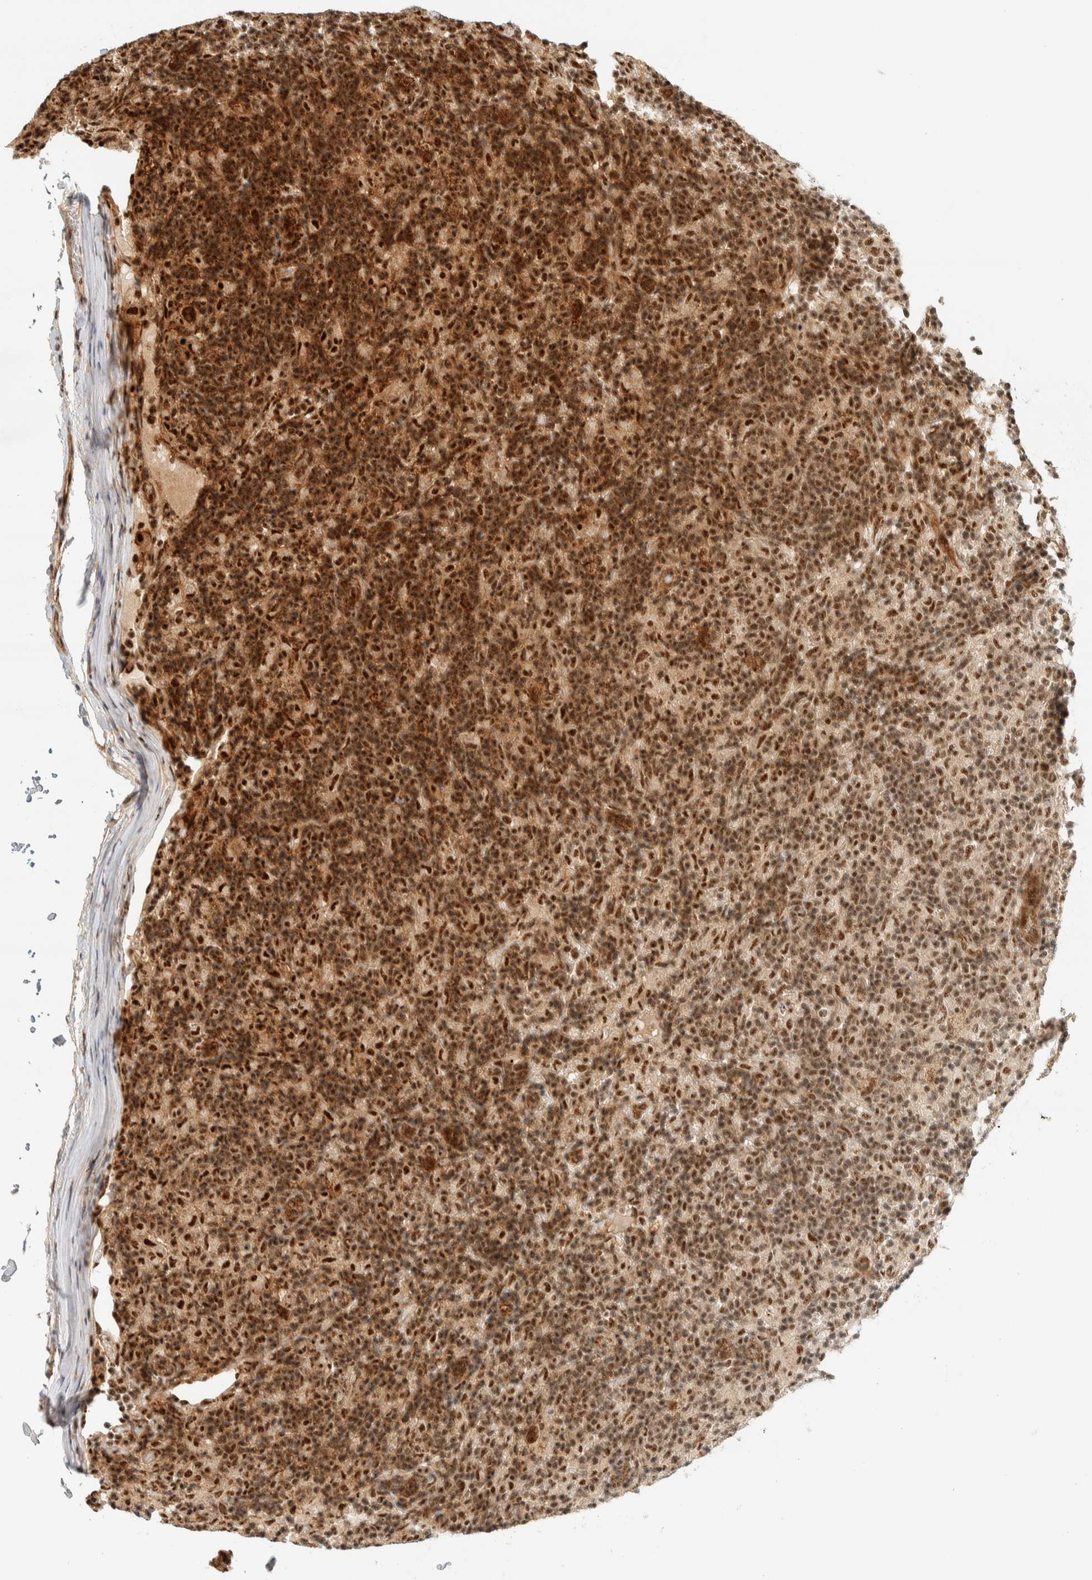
{"staining": {"intensity": "strong", "quantity": ">75%", "location": "nuclear"}, "tissue": "lymphoma", "cell_type": "Tumor cells", "image_type": "cancer", "snomed": [{"axis": "morphology", "description": "Hodgkin's disease, NOS"}, {"axis": "topography", "description": "Lymph node"}], "caption": "A micrograph showing strong nuclear positivity in approximately >75% of tumor cells in Hodgkin's disease, as visualized by brown immunohistochemical staining.", "gene": "SIK1", "patient": {"sex": "male", "age": 70}}